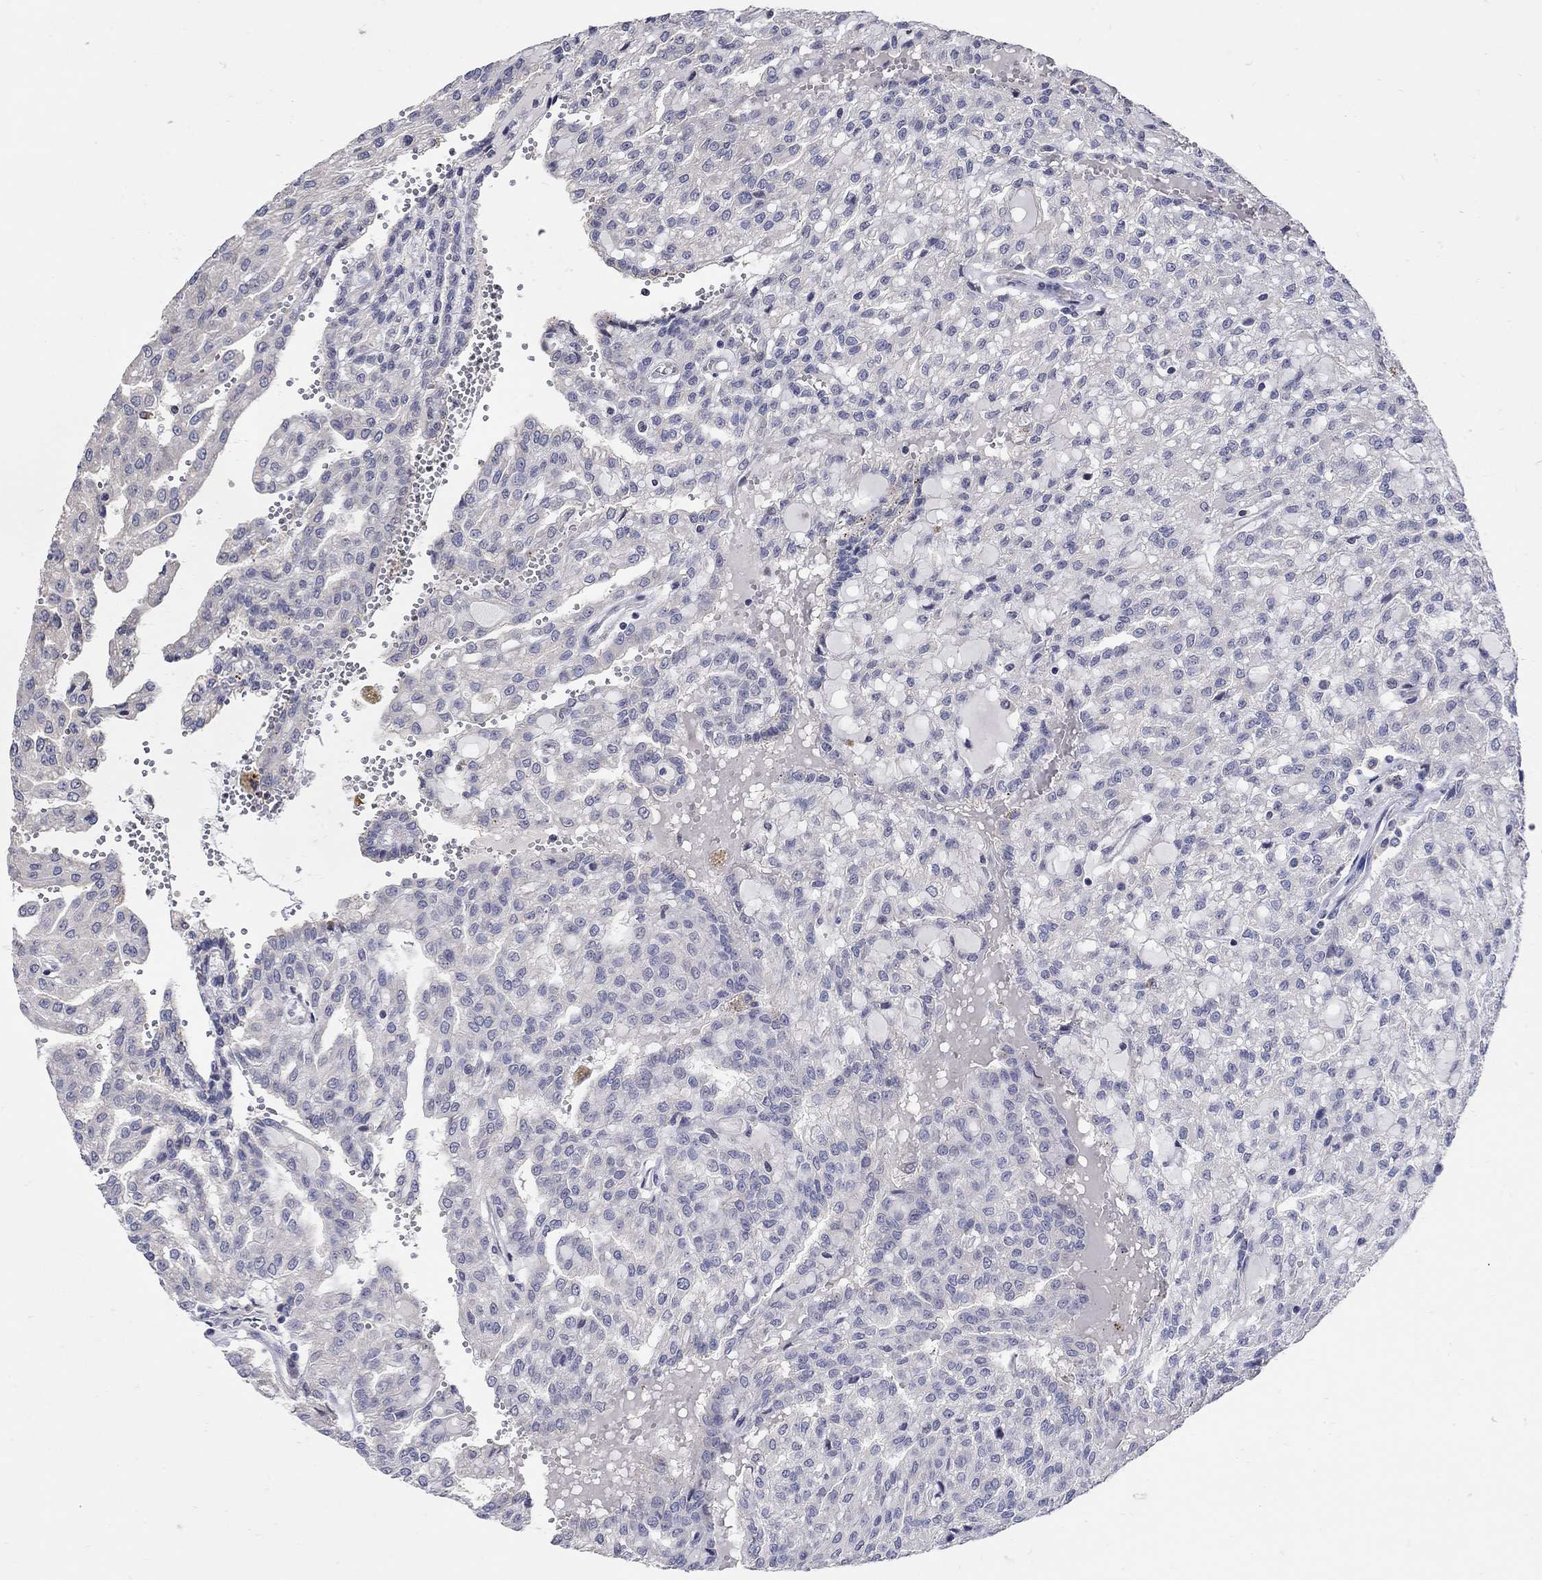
{"staining": {"intensity": "negative", "quantity": "none", "location": "none"}, "tissue": "renal cancer", "cell_type": "Tumor cells", "image_type": "cancer", "snomed": [{"axis": "morphology", "description": "Adenocarcinoma, NOS"}, {"axis": "topography", "description": "Kidney"}], "caption": "There is no significant positivity in tumor cells of renal cancer.", "gene": "CETN1", "patient": {"sex": "male", "age": 63}}